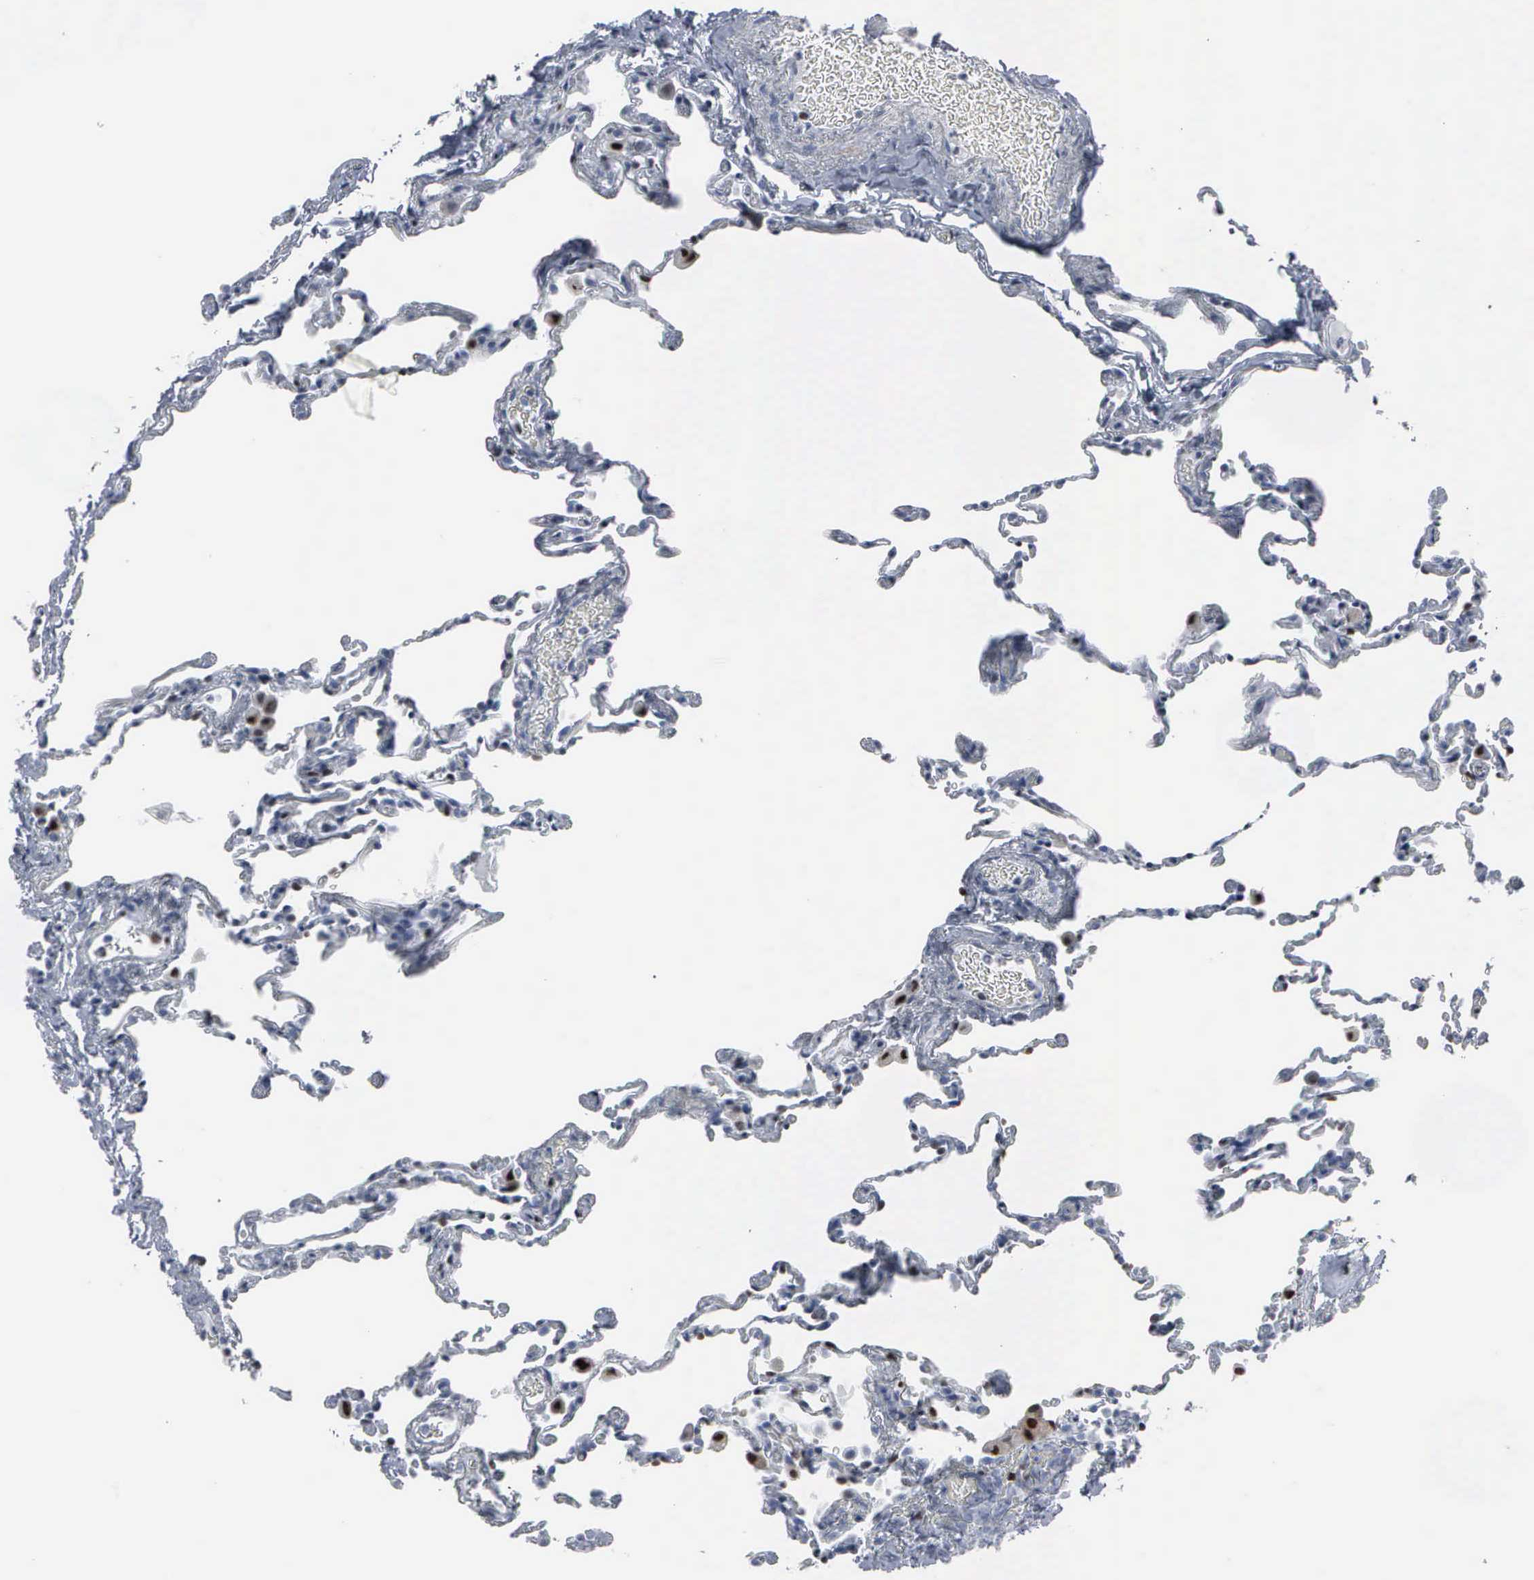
{"staining": {"intensity": "negative", "quantity": "none", "location": "none"}, "tissue": "lung", "cell_type": "Alveolar cells", "image_type": "normal", "snomed": [{"axis": "morphology", "description": "Normal tissue, NOS"}, {"axis": "topography", "description": "Lung"}], "caption": "Photomicrograph shows no protein expression in alveolar cells of unremarkable lung.", "gene": "CCND3", "patient": {"sex": "female", "age": 61}}